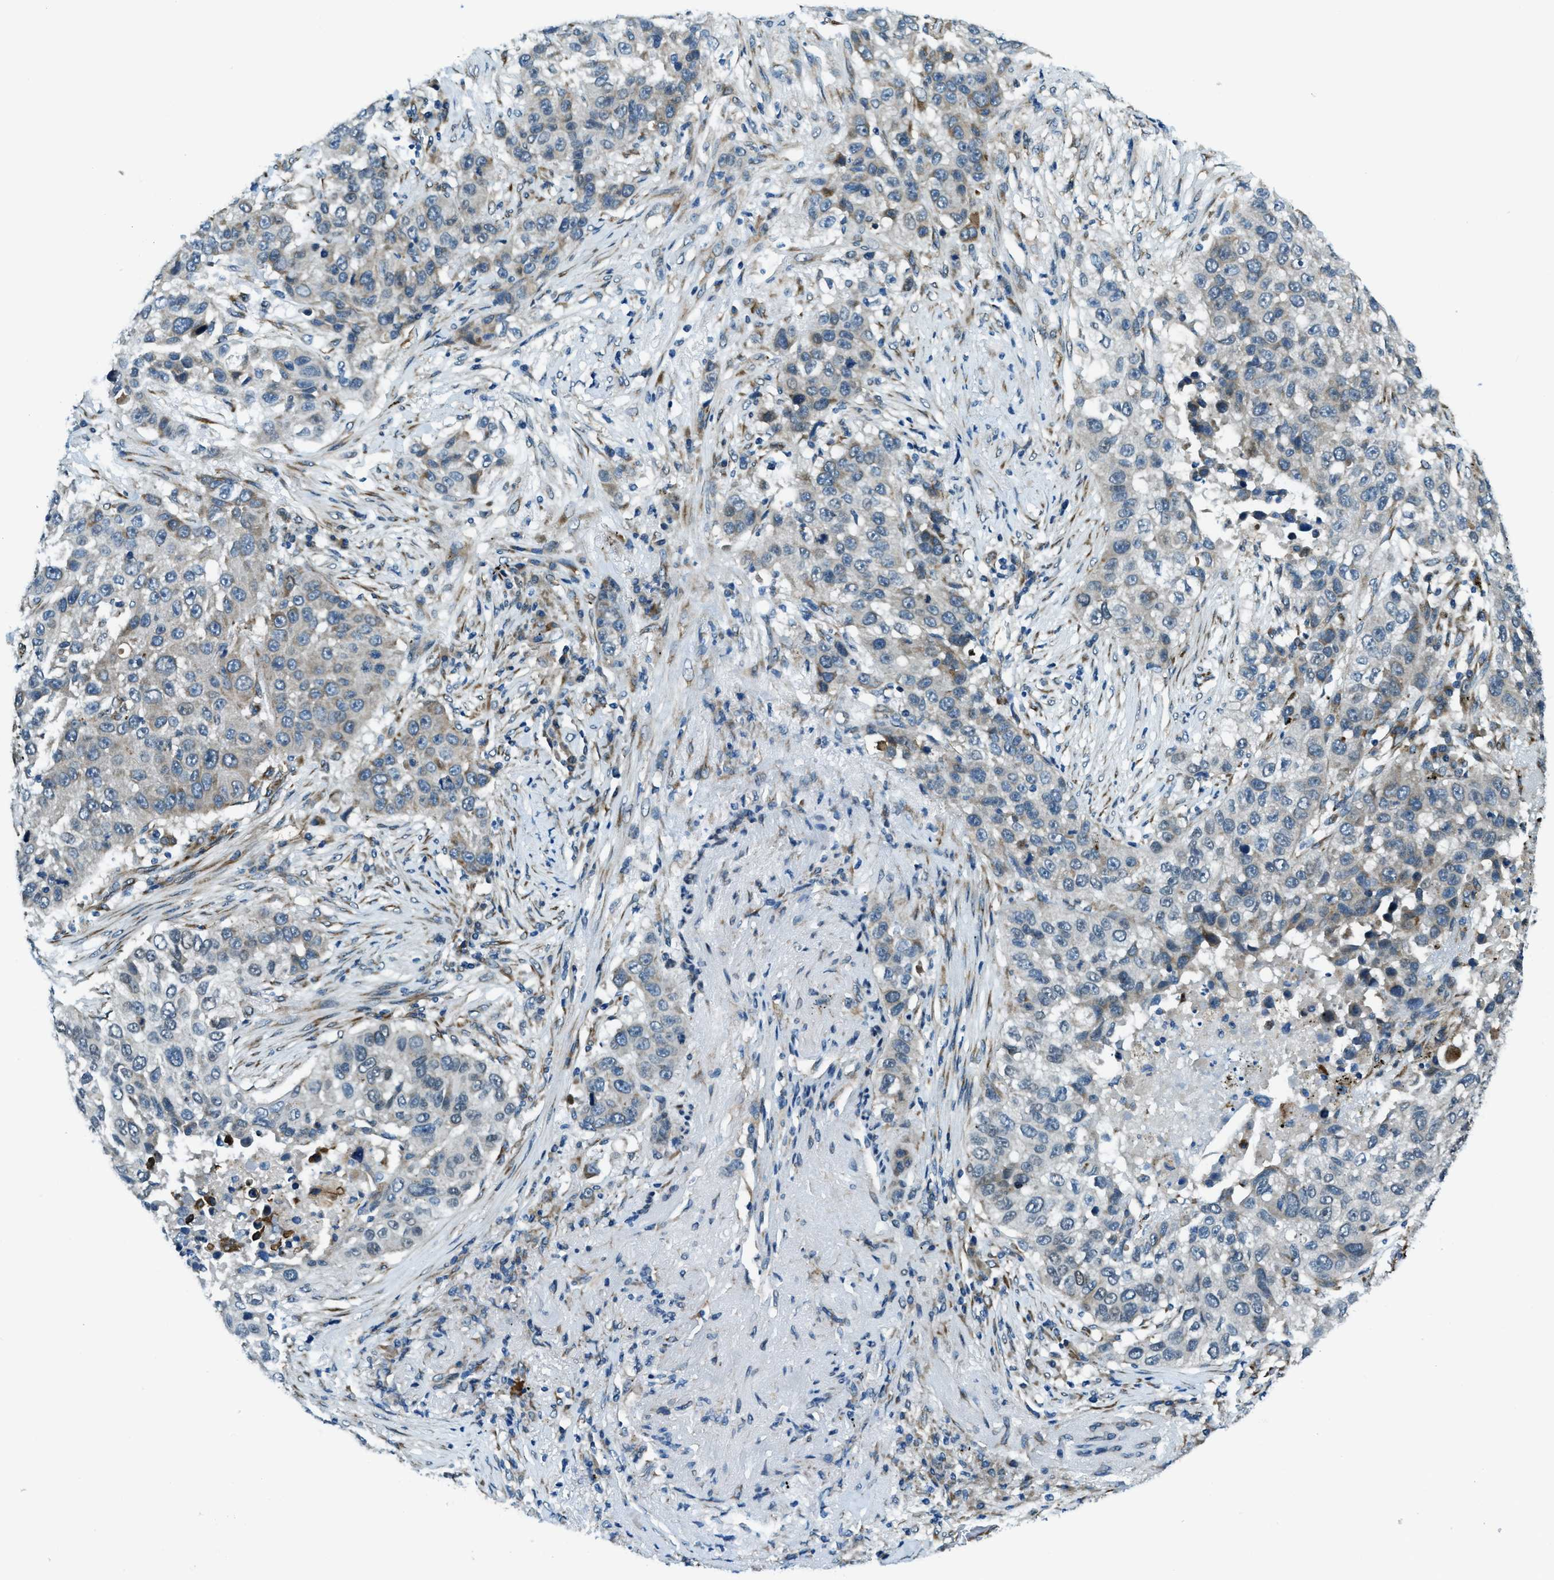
{"staining": {"intensity": "negative", "quantity": "none", "location": "none"}, "tissue": "lung cancer", "cell_type": "Tumor cells", "image_type": "cancer", "snomed": [{"axis": "morphology", "description": "Squamous cell carcinoma, NOS"}, {"axis": "topography", "description": "Lung"}], "caption": "DAB immunohistochemical staining of human lung squamous cell carcinoma displays no significant staining in tumor cells. Brightfield microscopy of IHC stained with DAB (3,3'-diaminobenzidine) (brown) and hematoxylin (blue), captured at high magnification.", "gene": "GINM1", "patient": {"sex": "male", "age": 57}}